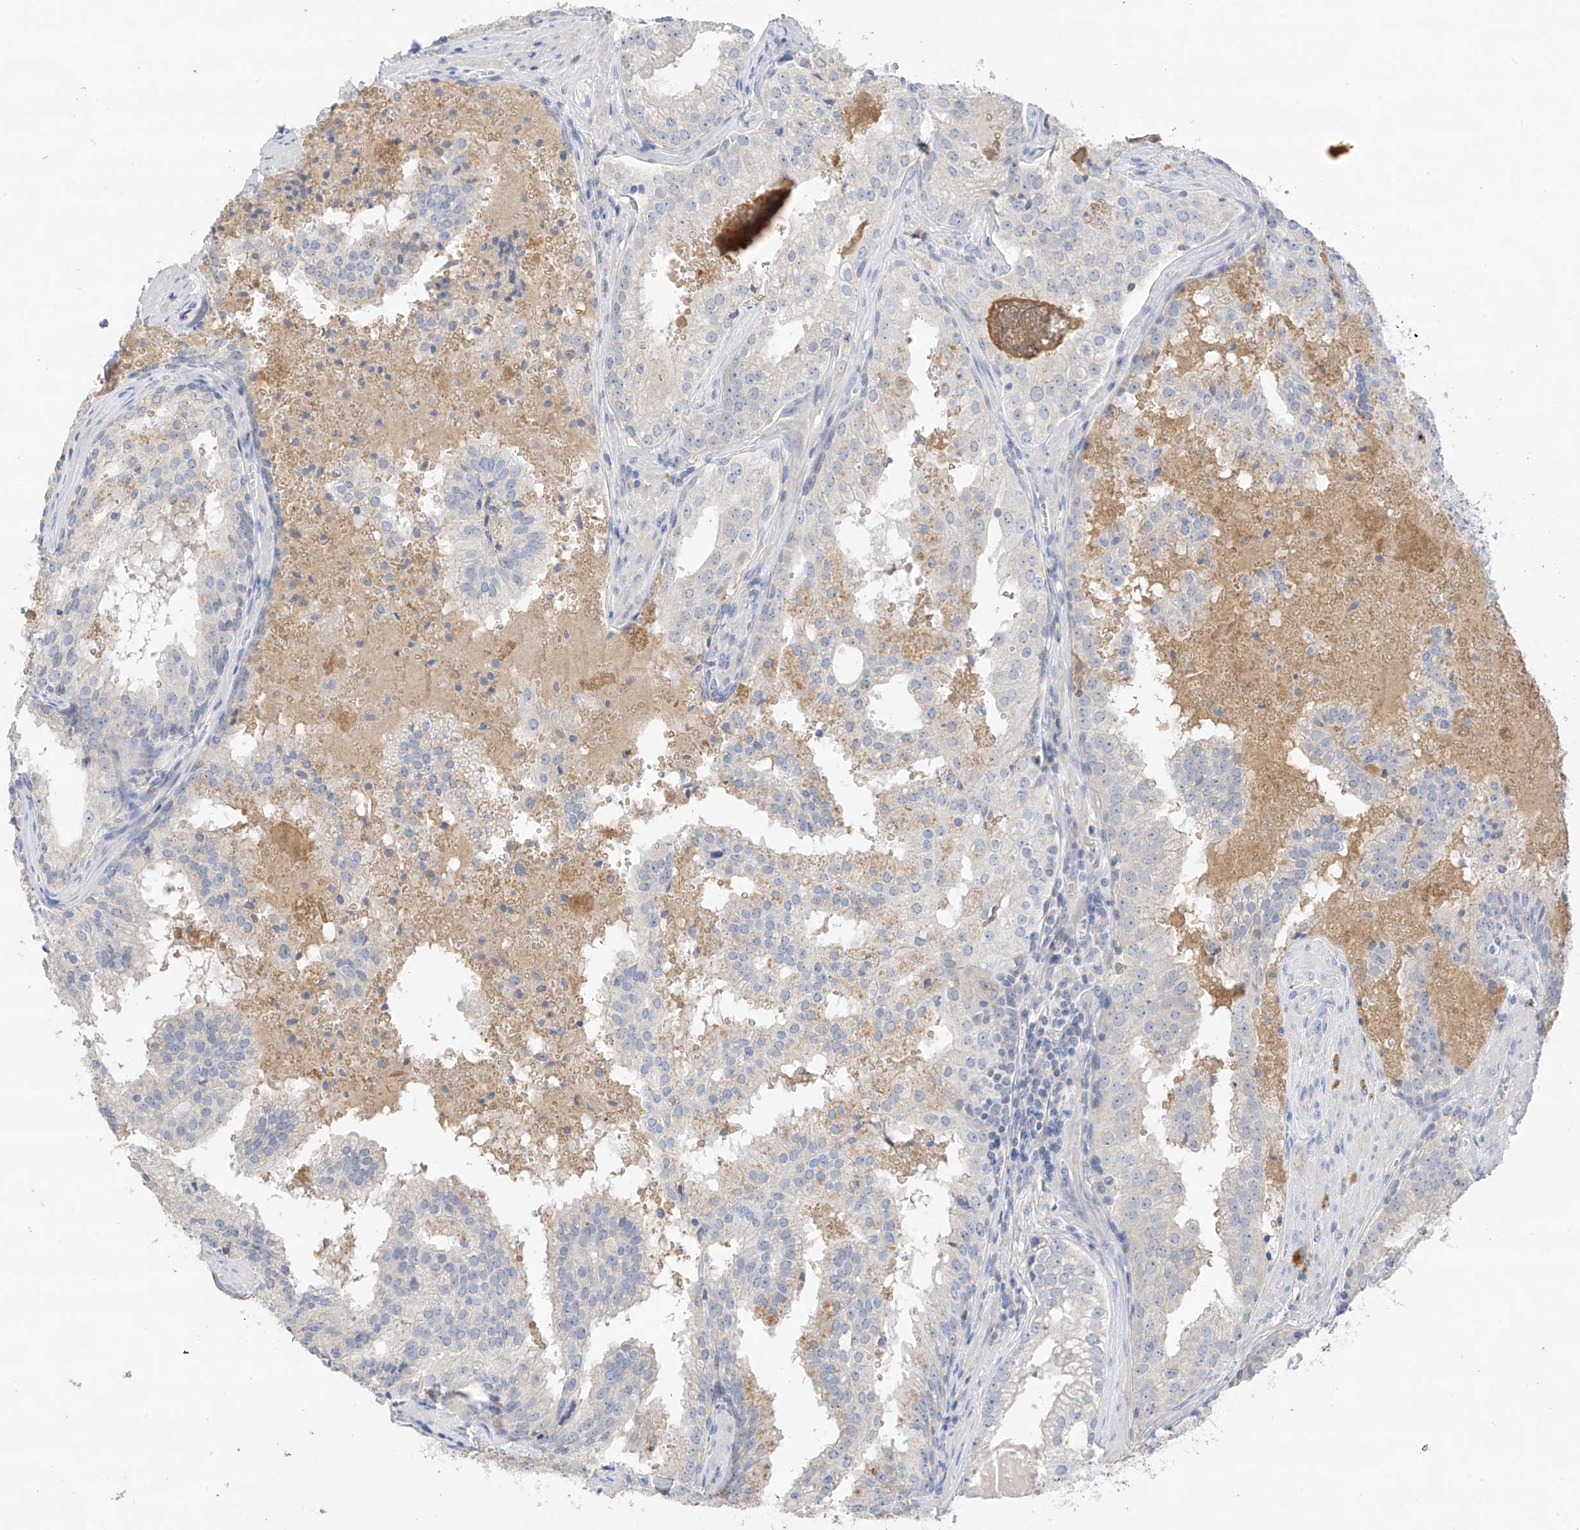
{"staining": {"intensity": "negative", "quantity": "none", "location": "none"}, "tissue": "prostate cancer", "cell_type": "Tumor cells", "image_type": "cancer", "snomed": [{"axis": "morphology", "description": "Adenocarcinoma, High grade"}, {"axis": "topography", "description": "Prostate"}], "caption": "A high-resolution micrograph shows IHC staining of adenocarcinoma (high-grade) (prostate), which displays no significant staining in tumor cells.", "gene": "CAPN13", "patient": {"sex": "male", "age": 68}}